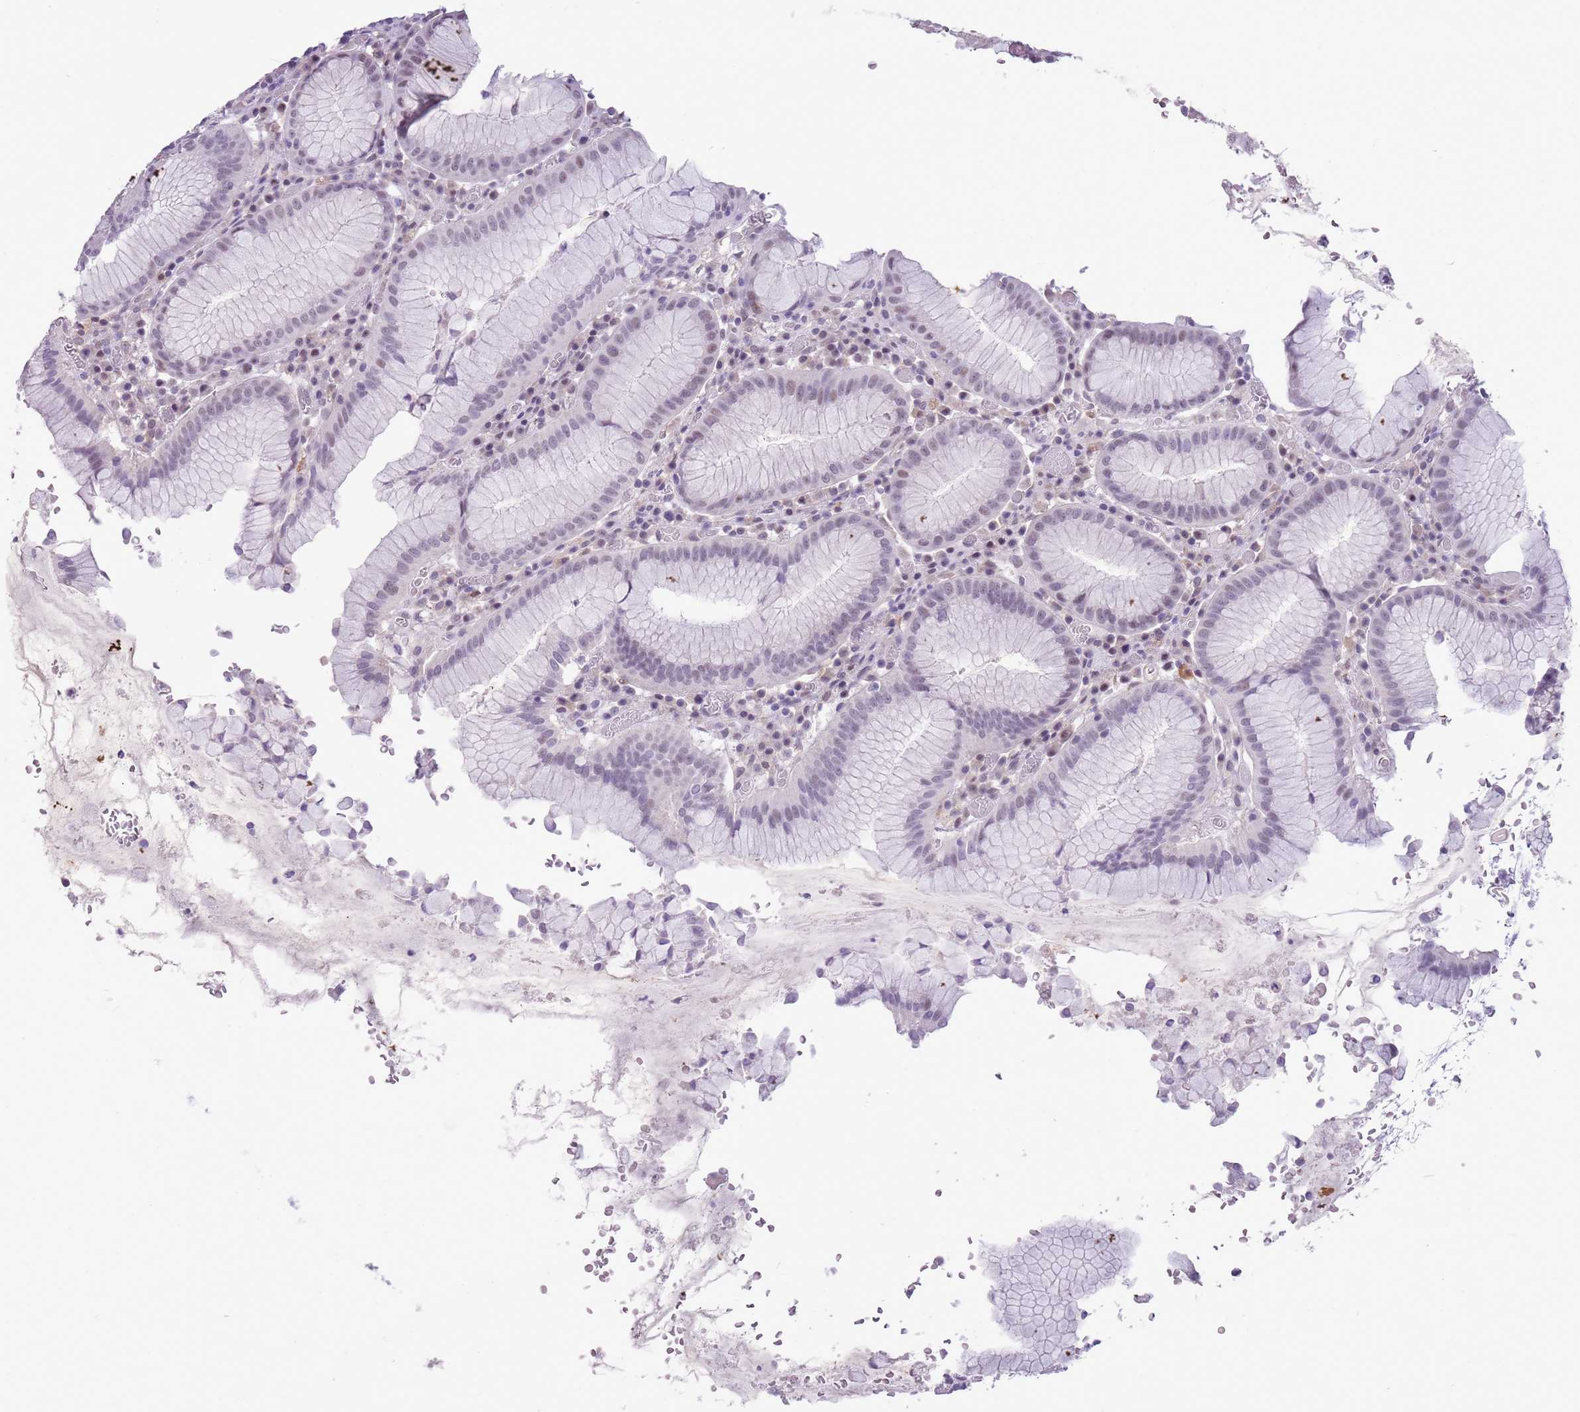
{"staining": {"intensity": "weak", "quantity": "<25%", "location": "nuclear"}, "tissue": "stomach", "cell_type": "Glandular cells", "image_type": "normal", "snomed": [{"axis": "morphology", "description": "Normal tissue, NOS"}, {"axis": "topography", "description": "Stomach"}], "caption": "The IHC photomicrograph has no significant staining in glandular cells of stomach. (Immunohistochemistry (ihc), brightfield microscopy, high magnification).", "gene": "FAM120C", "patient": {"sex": "male", "age": 55}}